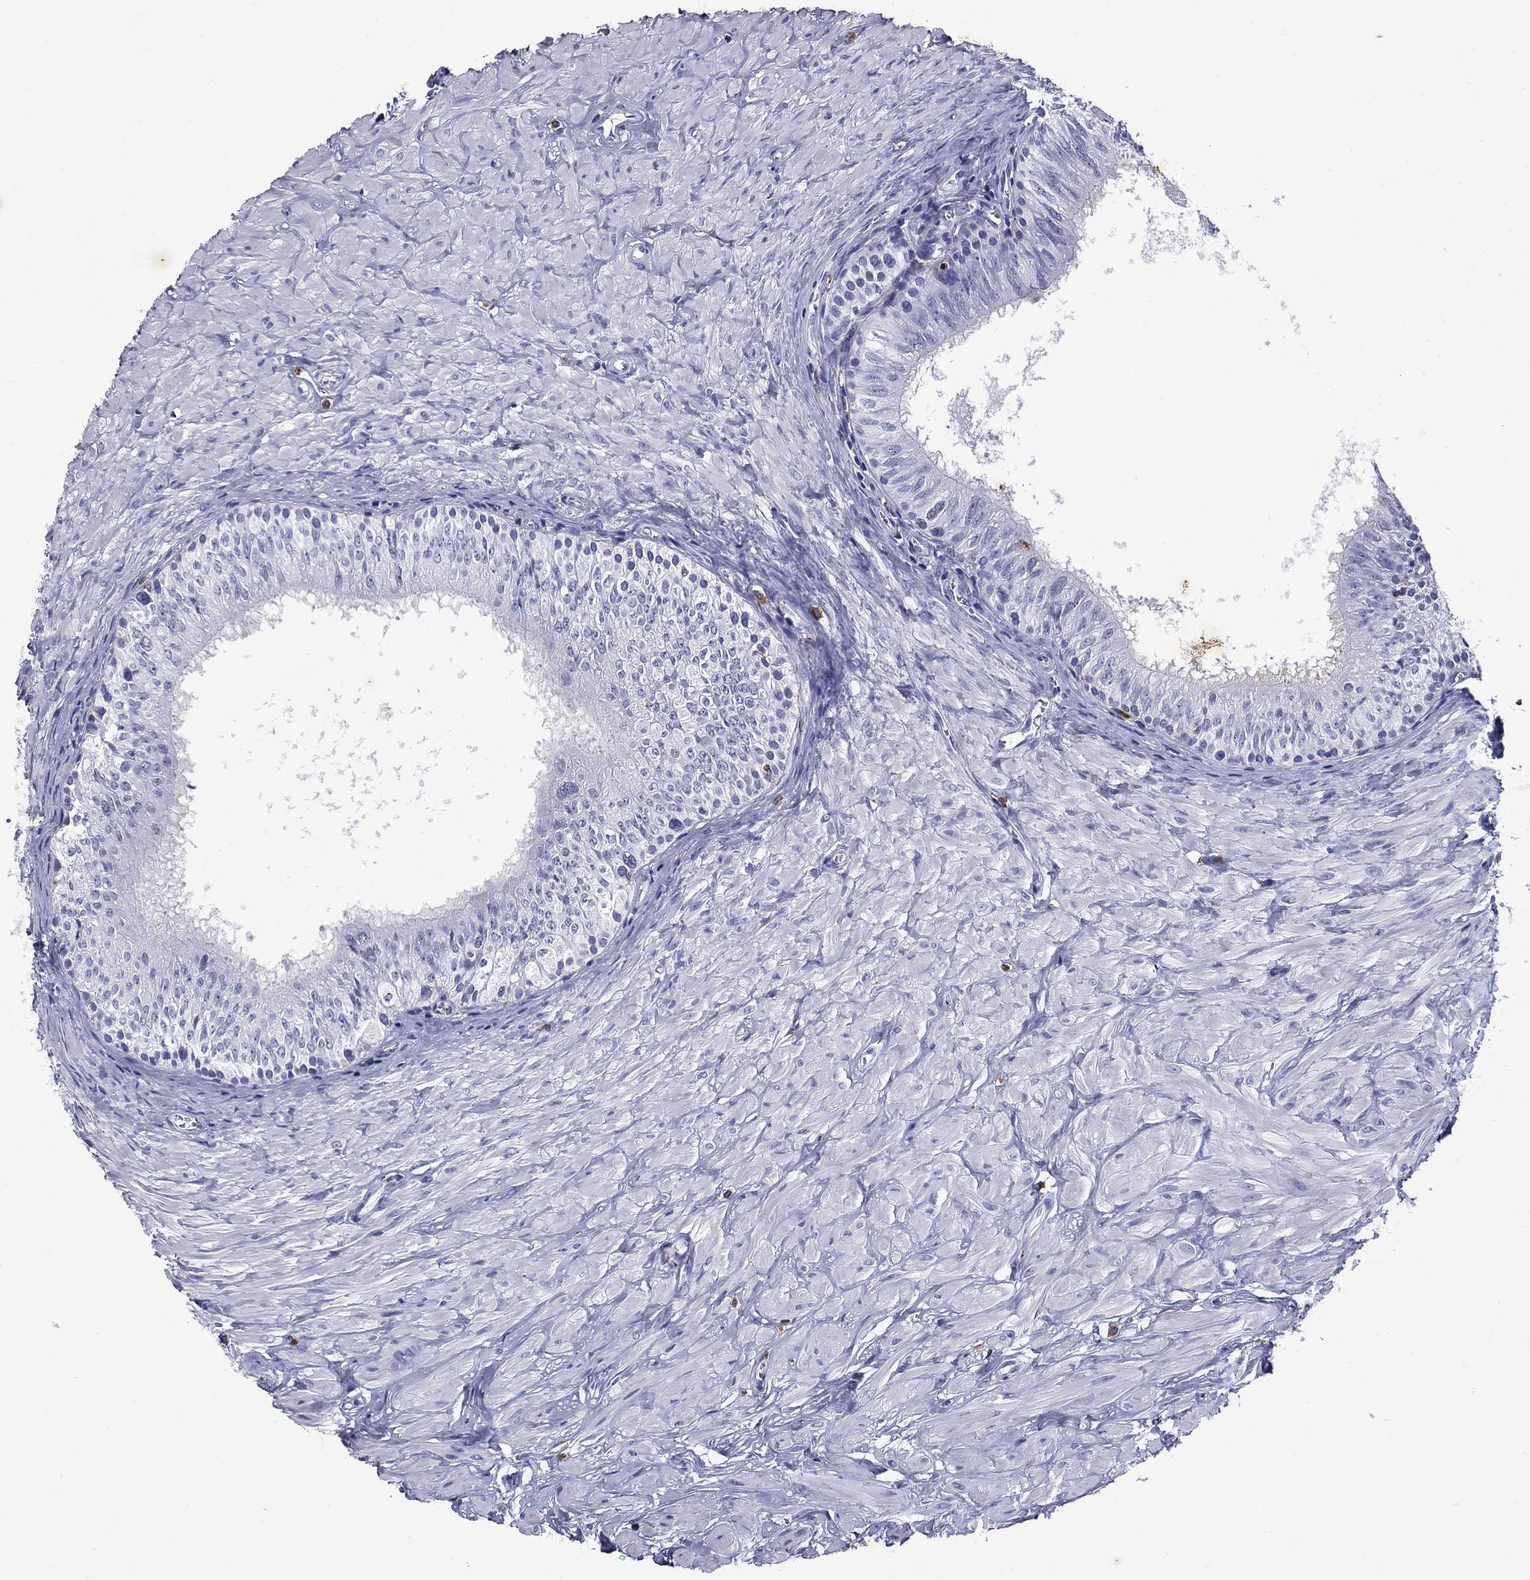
{"staining": {"intensity": "negative", "quantity": "none", "location": "none"}, "tissue": "epididymis", "cell_type": "Glandular cells", "image_type": "normal", "snomed": [{"axis": "morphology", "description": "Normal tissue, NOS"}, {"axis": "topography", "description": "Epididymis"}], "caption": "This is an immunohistochemistry (IHC) image of normal epididymis. There is no staining in glandular cells.", "gene": "MADCAM1", "patient": {"sex": "male", "age": 33}}